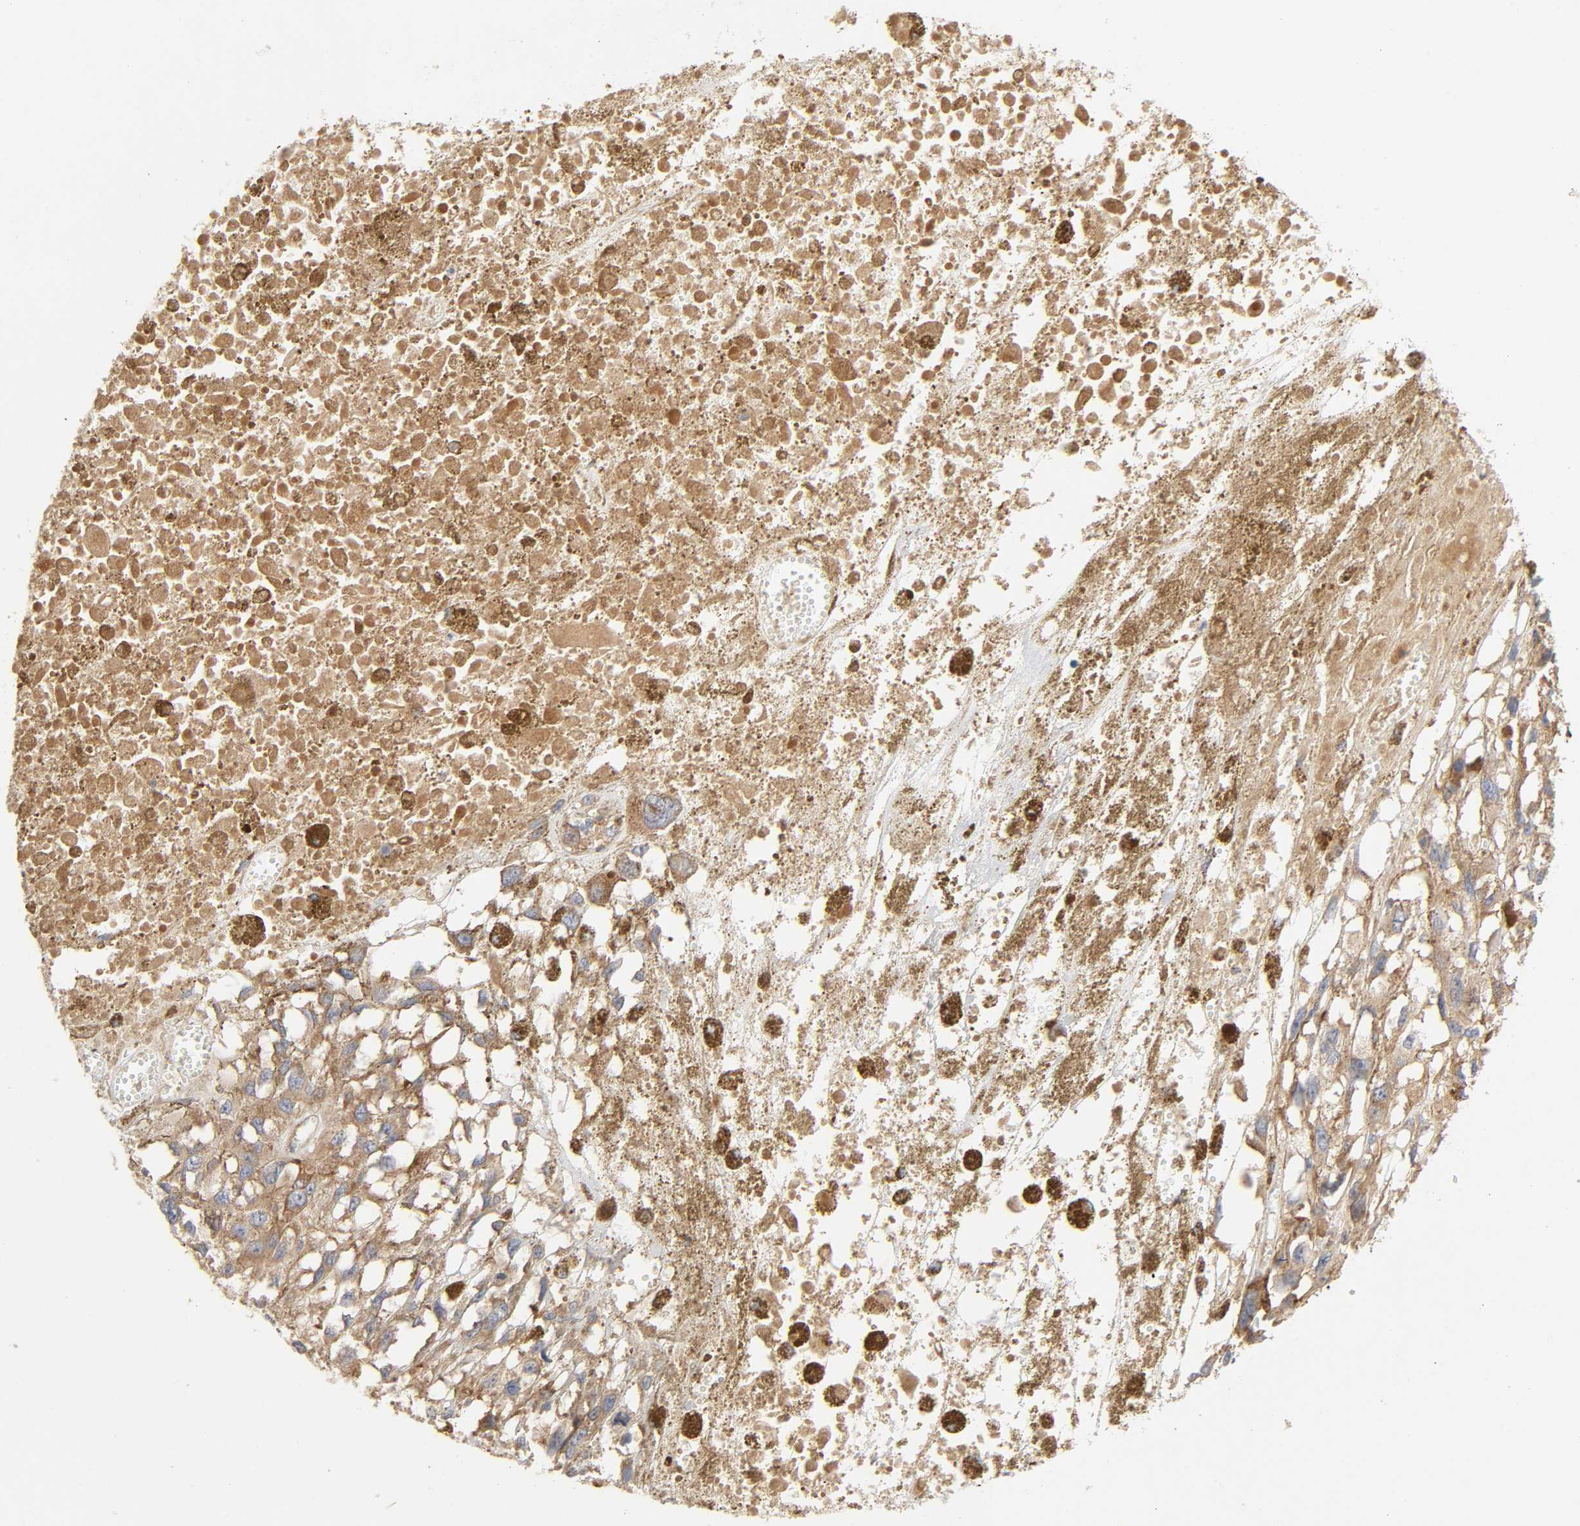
{"staining": {"intensity": "moderate", "quantity": ">75%", "location": "cytoplasmic/membranous"}, "tissue": "melanoma", "cell_type": "Tumor cells", "image_type": "cancer", "snomed": [{"axis": "morphology", "description": "Malignant melanoma, Metastatic site"}, {"axis": "topography", "description": "Lymph node"}], "caption": "The micrograph demonstrates staining of melanoma, revealing moderate cytoplasmic/membranous protein positivity (brown color) within tumor cells. Using DAB (3,3'-diaminobenzidine) (brown) and hematoxylin (blue) stains, captured at high magnification using brightfield microscopy.", "gene": "SCHIP1", "patient": {"sex": "male", "age": 59}}